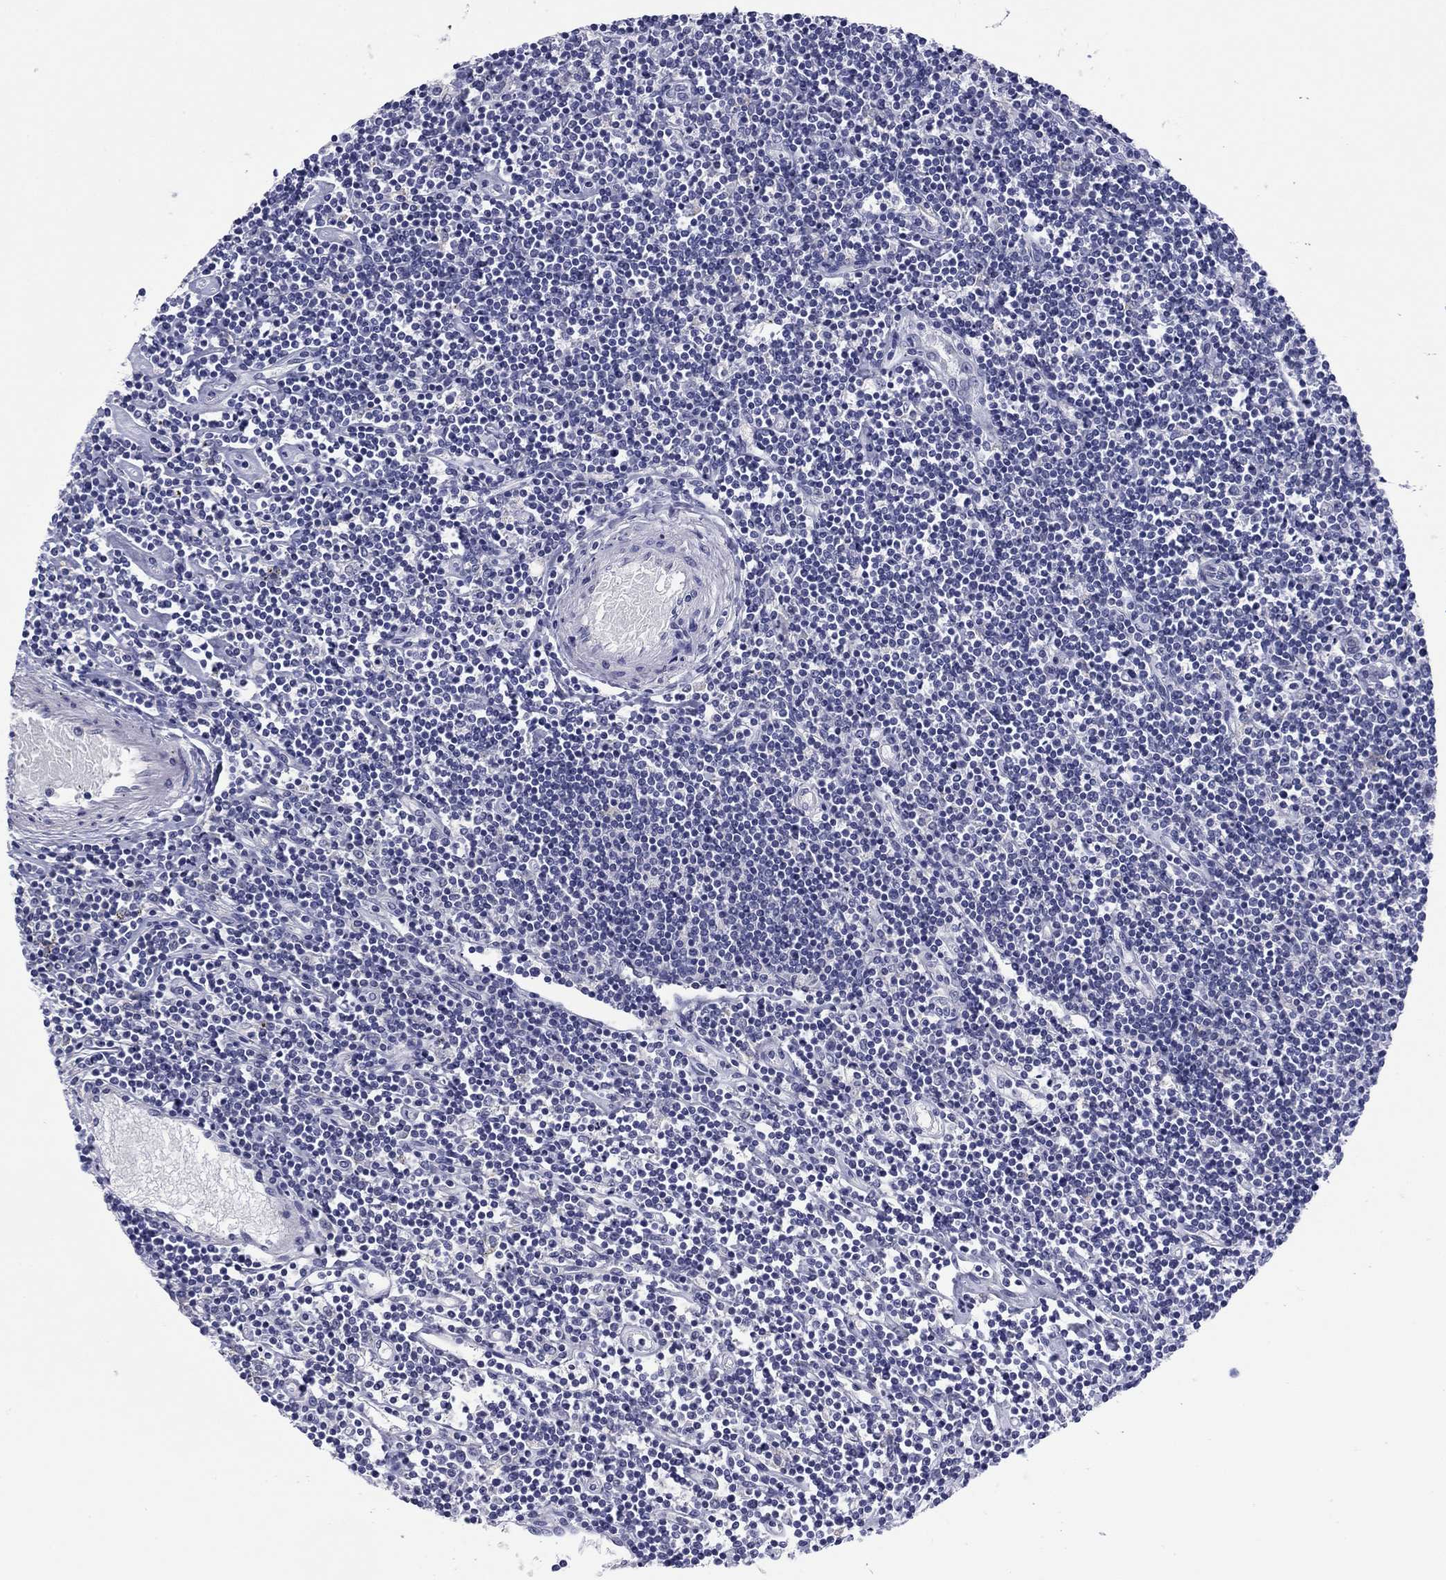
{"staining": {"intensity": "negative", "quantity": "none", "location": "none"}, "tissue": "lymphoma", "cell_type": "Tumor cells", "image_type": "cancer", "snomed": [{"axis": "morphology", "description": "Hodgkin's disease, NOS"}, {"axis": "topography", "description": "Lymph node"}], "caption": "Protein analysis of Hodgkin's disease exhibits no significant positivity in tumor cells.", "gene": "TCFL5", "patient": {"sex": "male", "age": 40}}